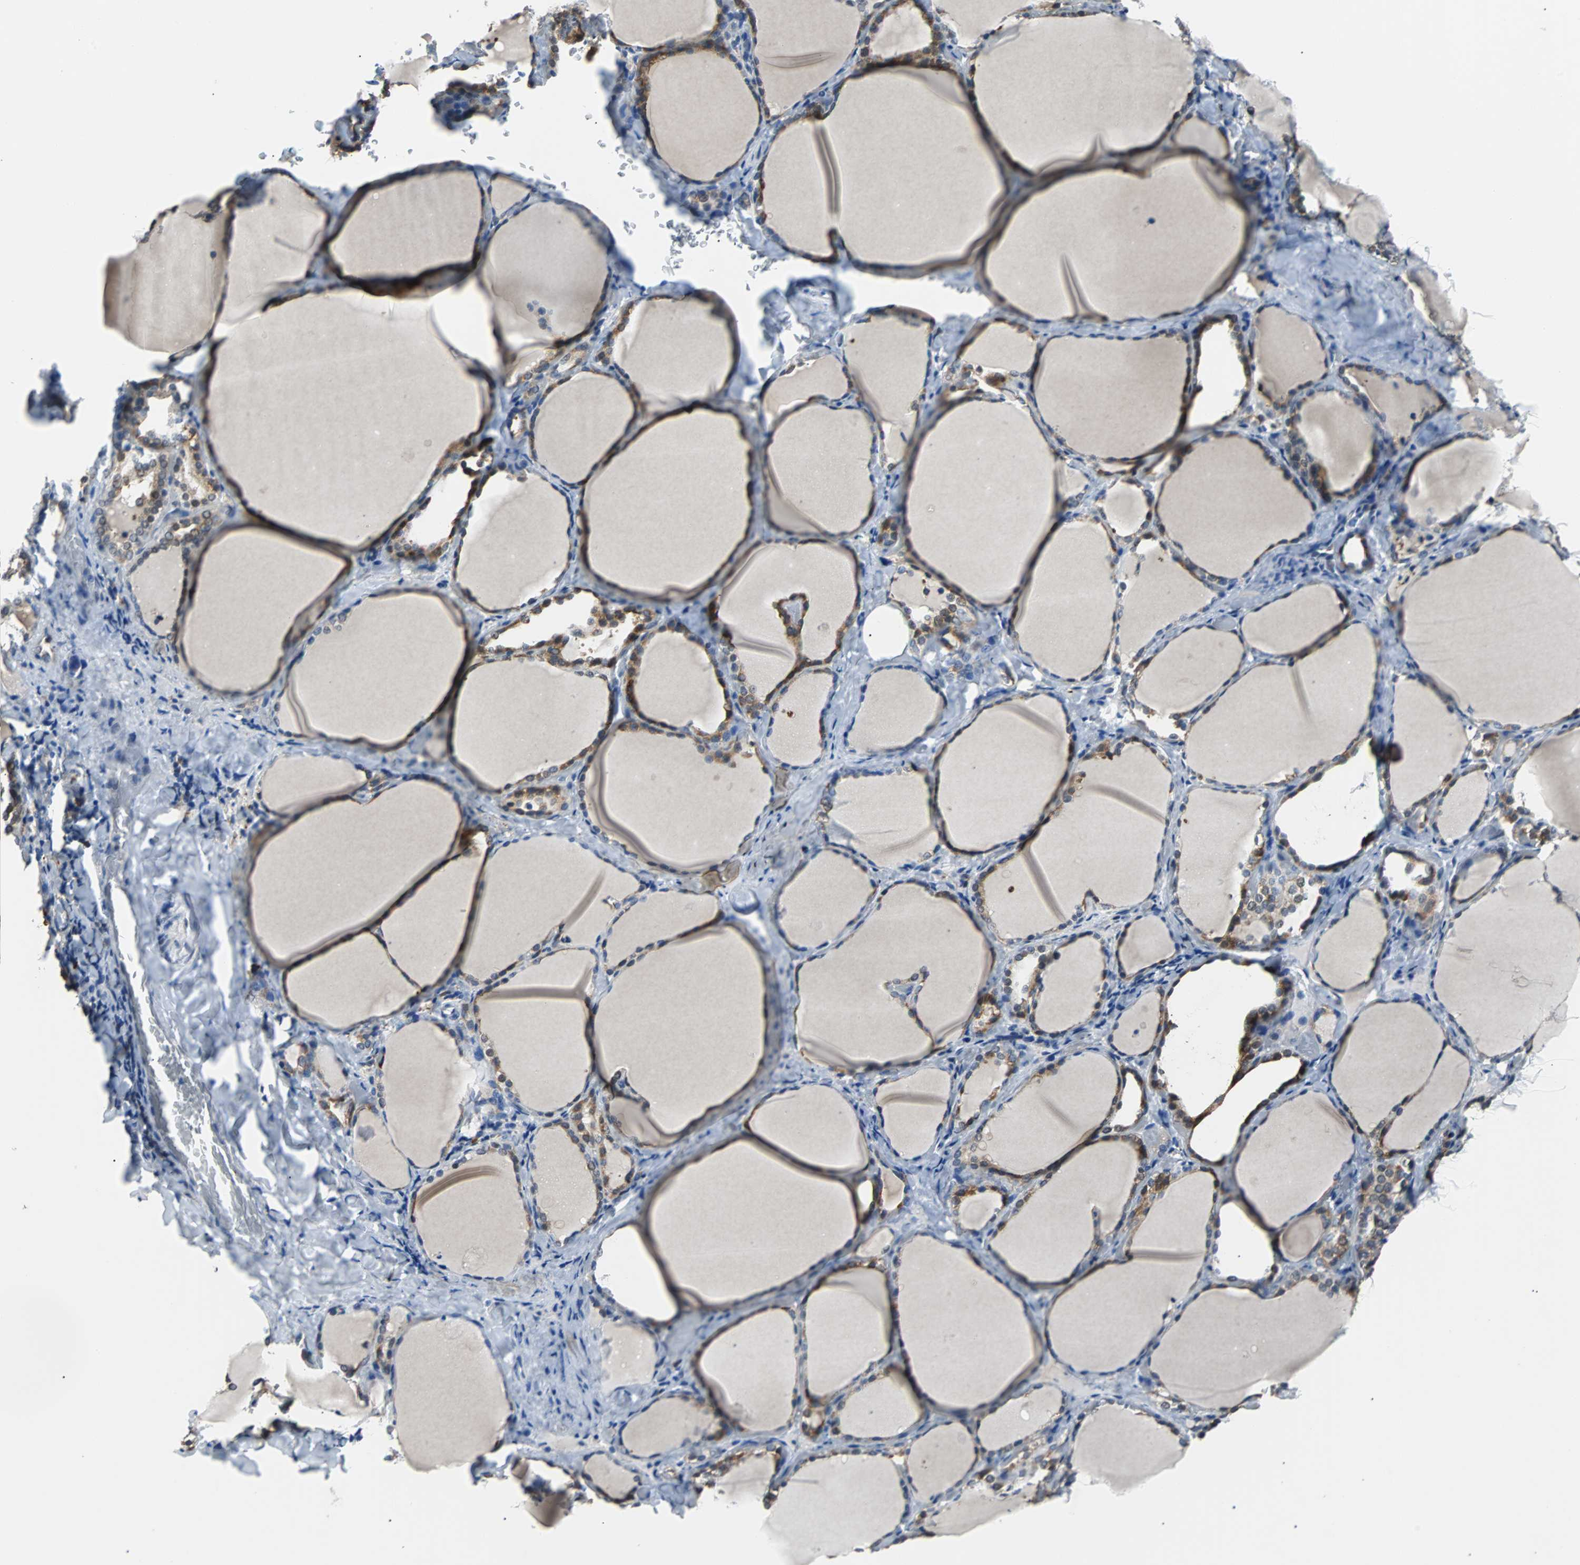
{"staining": {"intensity": "strong", "quantity": ">75%", "location": "cytoplasmic/membranous"}, "tissue": "thyroid gland", "cell_type": "Glandular cells", "image_type": "normal", "snomed": [{"axis": "morphology", "description": "Normal tissue, NOS"}, {"axis": "morphology", "description": "Papillary adenocarcinoma, NOS"}, {"axis": "topography", "description": "Thyroid gland"}], "caption": "Approximately >75% of glandular cells in benign human thyroid gland exhibit strong cytoplasmic/membranous protein staining as visualized by brown immunohistochemical staining.", "gene": "USP28", "patient": {"sex": "female", "age": 30}}